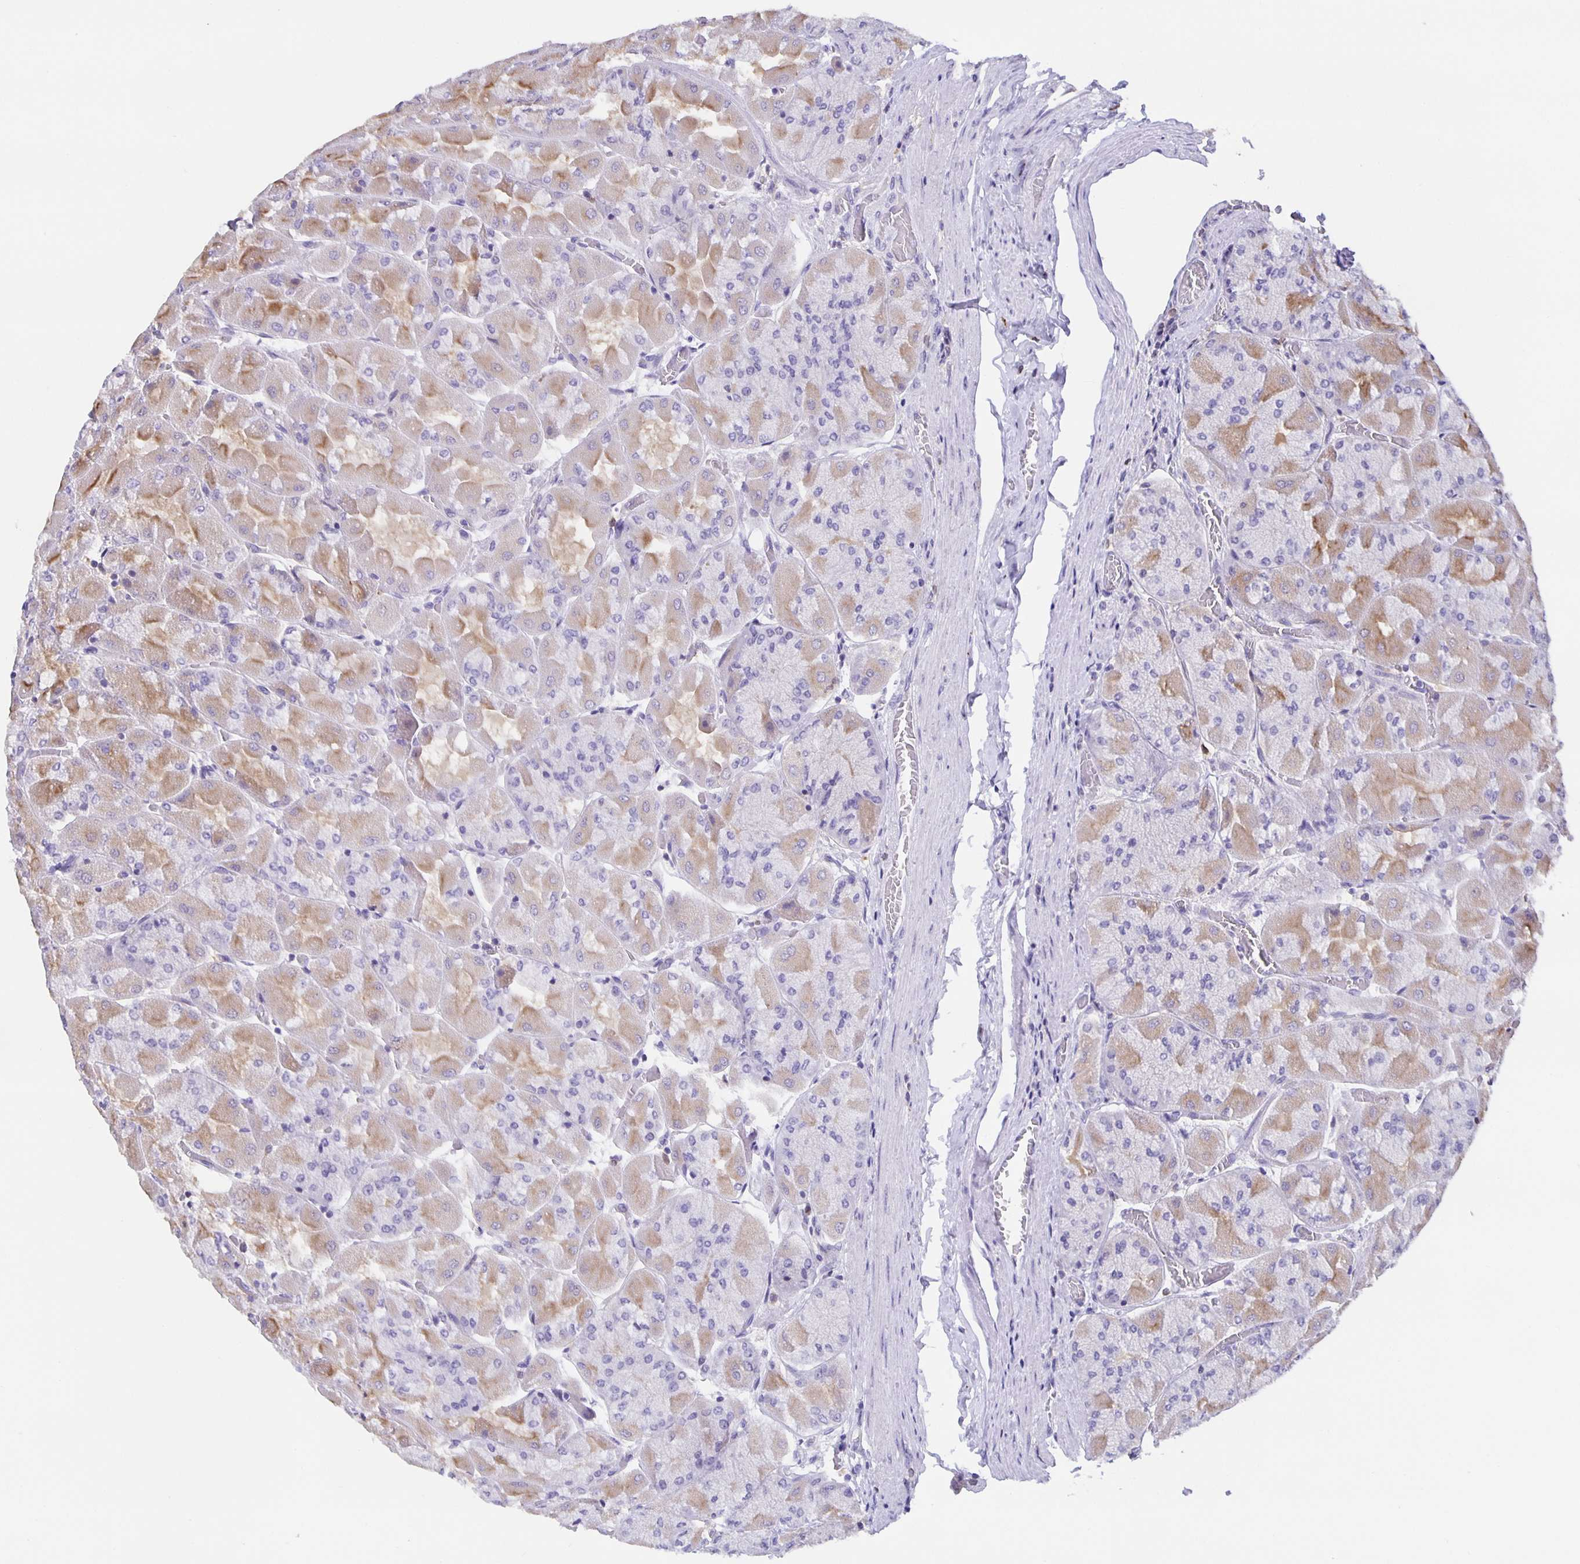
{"staining": {"intensity": "moderate", "quantity": "25%-75%", "location": "cytoplasmic/membranous"}, "tissue": "stomach", "cell_type": "Glandular cells", "image_type": "normal", "snomed": [{"axis": "morphology", "description": "Normal tissue, NOS"}, {"axis": "topography", "description": "Stomach"}], "caption": "Immunohistochemical staining of unremarkable stomach displays moderate cytoplasmic/membranous protein staining in about 25%-75% of glandular cells. (Stains: DAB in brown, nuclei in blue, Microscopy: brightfield microscopy at high magnification).", "gene": "MARCHF6", "patient": {"sex": "female", "age": 61}}